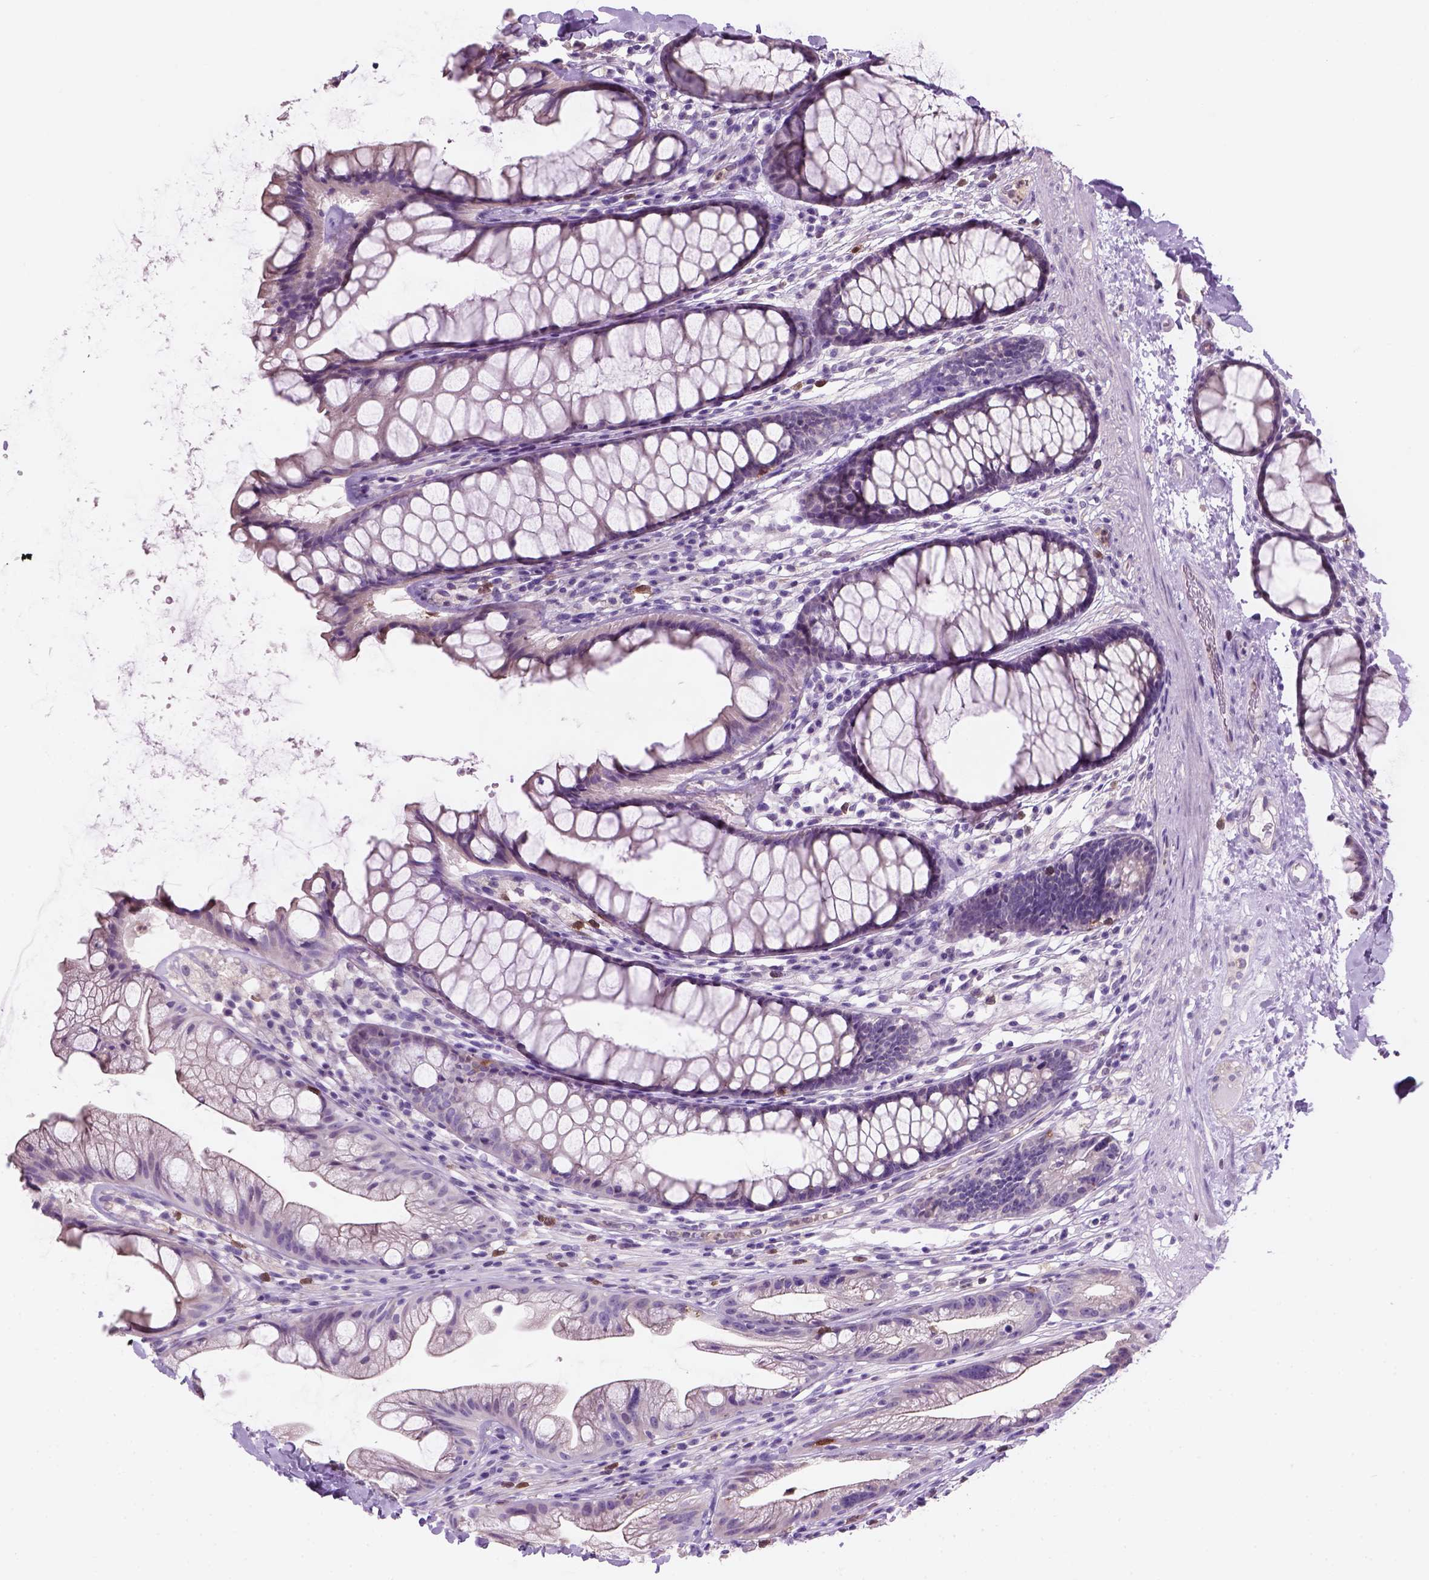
{"staining": {"intensity": "negative", "quantity": "none", "location": "none"}, "tissue": "rectum", "cell_type": "Glandular cells", "image_type": "normal", "snomed": [{"axis": "morphology", "description": "Normal tissue, NOS"}, {"axis": "topography", "description": "Rectum"}], "caption": "Normal rectum was stained to show a protein in brown. There is no significant positivity in glandular cells. The staining is performed using DAB brown chromogen with nuclei counter-stained in using hematoxylin.", "gene": "CD84", "patient": {"sex": "male", "age": 72}}